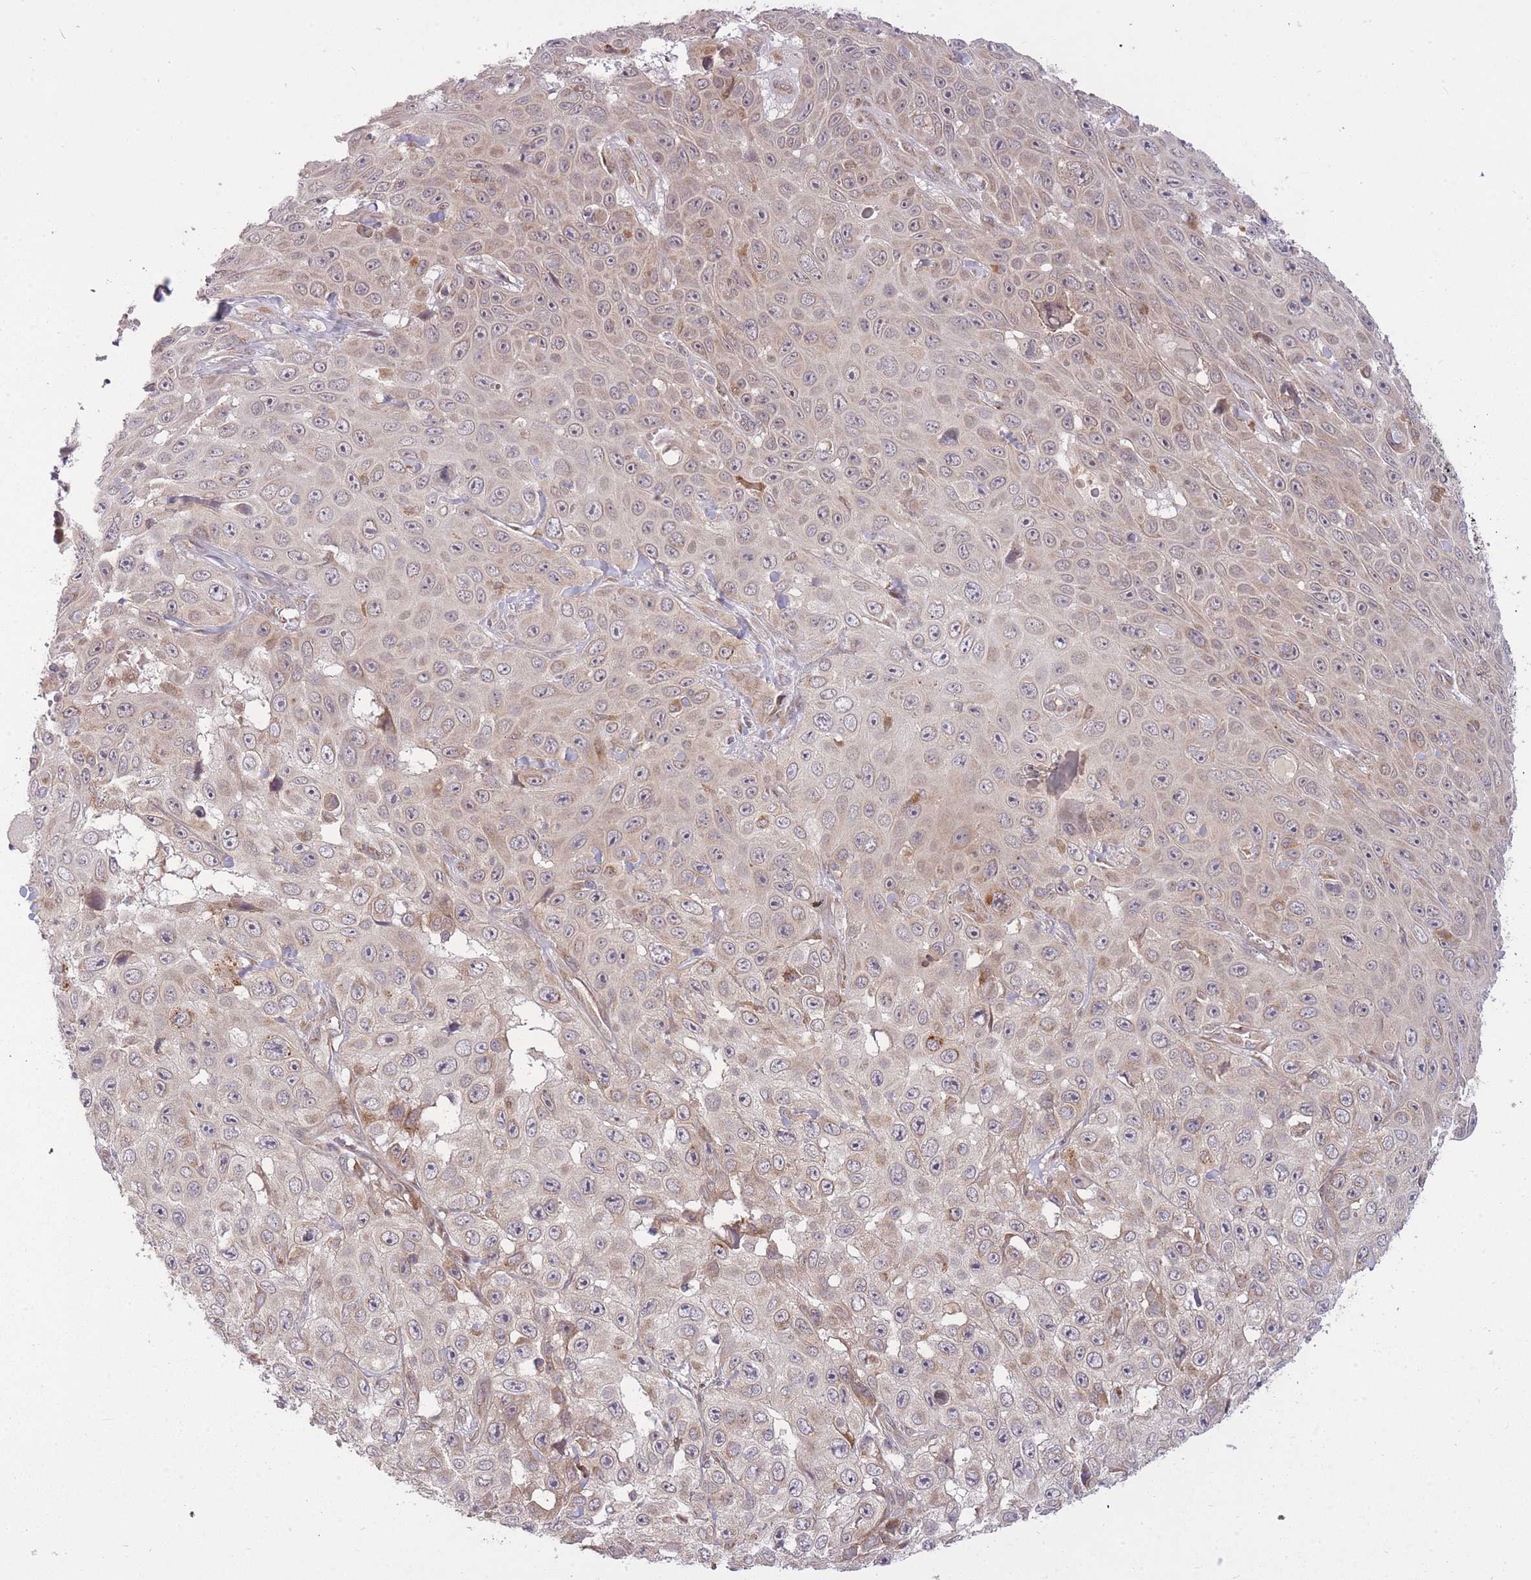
{"staining": {"intensity": "weak", "quantity": "<25%", "location": "cytoplasmic/membranous"}, "tissue": "skin cancer", "cell_type": "Tumor cells", "image_type": "cancer", "snomed": [{"axis": "morphology", "description": "Squamous cell carcinoma, NOS"}, {"axis": "topography", "description": "Skin"}], "caption": "Immunohistochemical staining of human squamous cell carcinoma (skin) demonstrates no significant expression in tumor cells.", "gene": "ZNF391", "patient": {"sex": "male", "age": 82}}